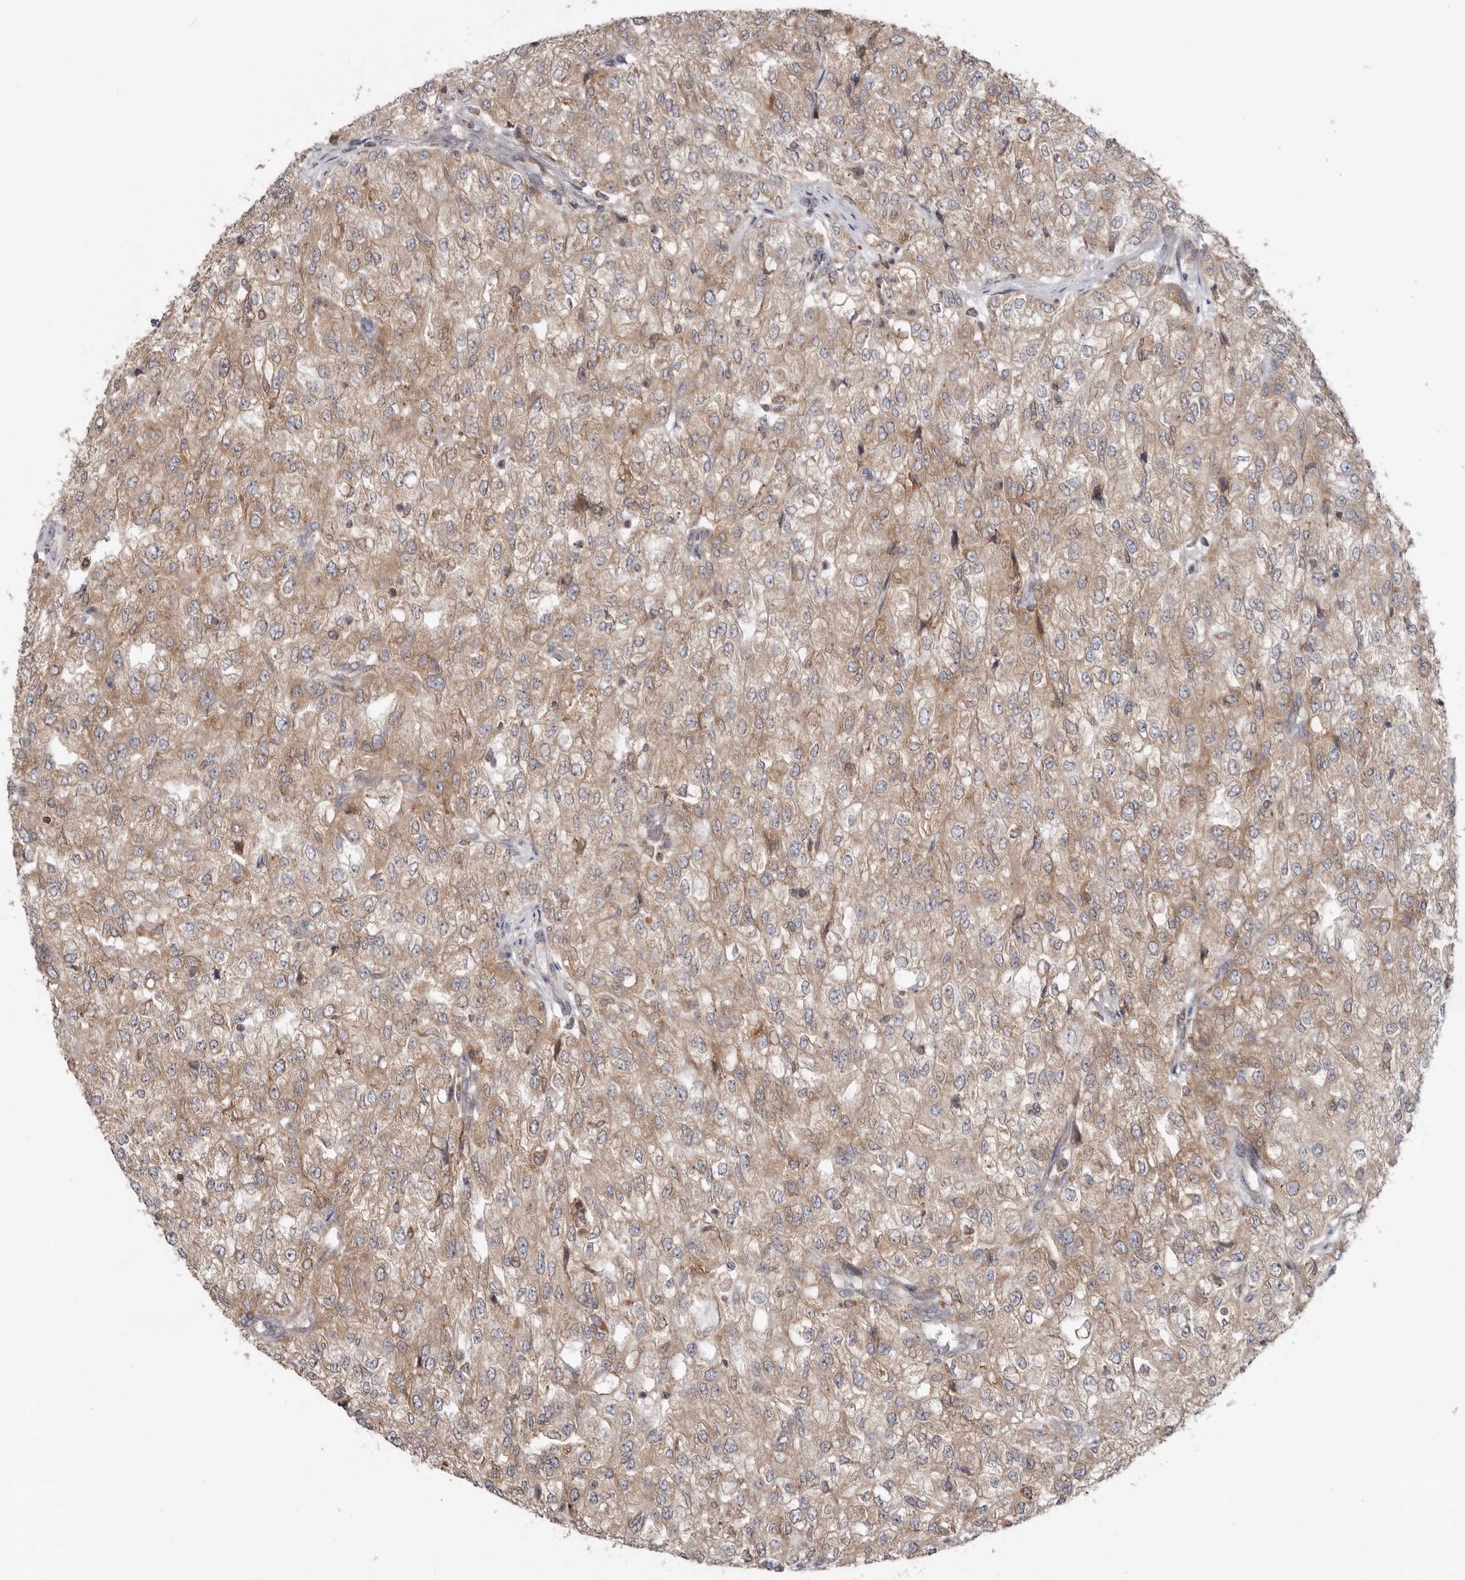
{"staining": {"intensity": "moderate", "quantity": ">75%", "location": "cytoplasmic/membranous"}, "tissue": "renal cancer", "cell_type": "Tumor cells", "image_type": "cancer", "snomed": [{"axis": "morphology", "description": "Adenocarcinoma, NOS"}, {"axis": "topography", "description": "Kidney"}], "caption": "There is medium levels of moderate cytoplasmic/membranous staining in tumor cells of adenocarcinoma (renal), as demonstrated by immunohistochemical staining (brown color).", "gene": "TMUB1", "patient": {"sex": "female", "age": 54}}